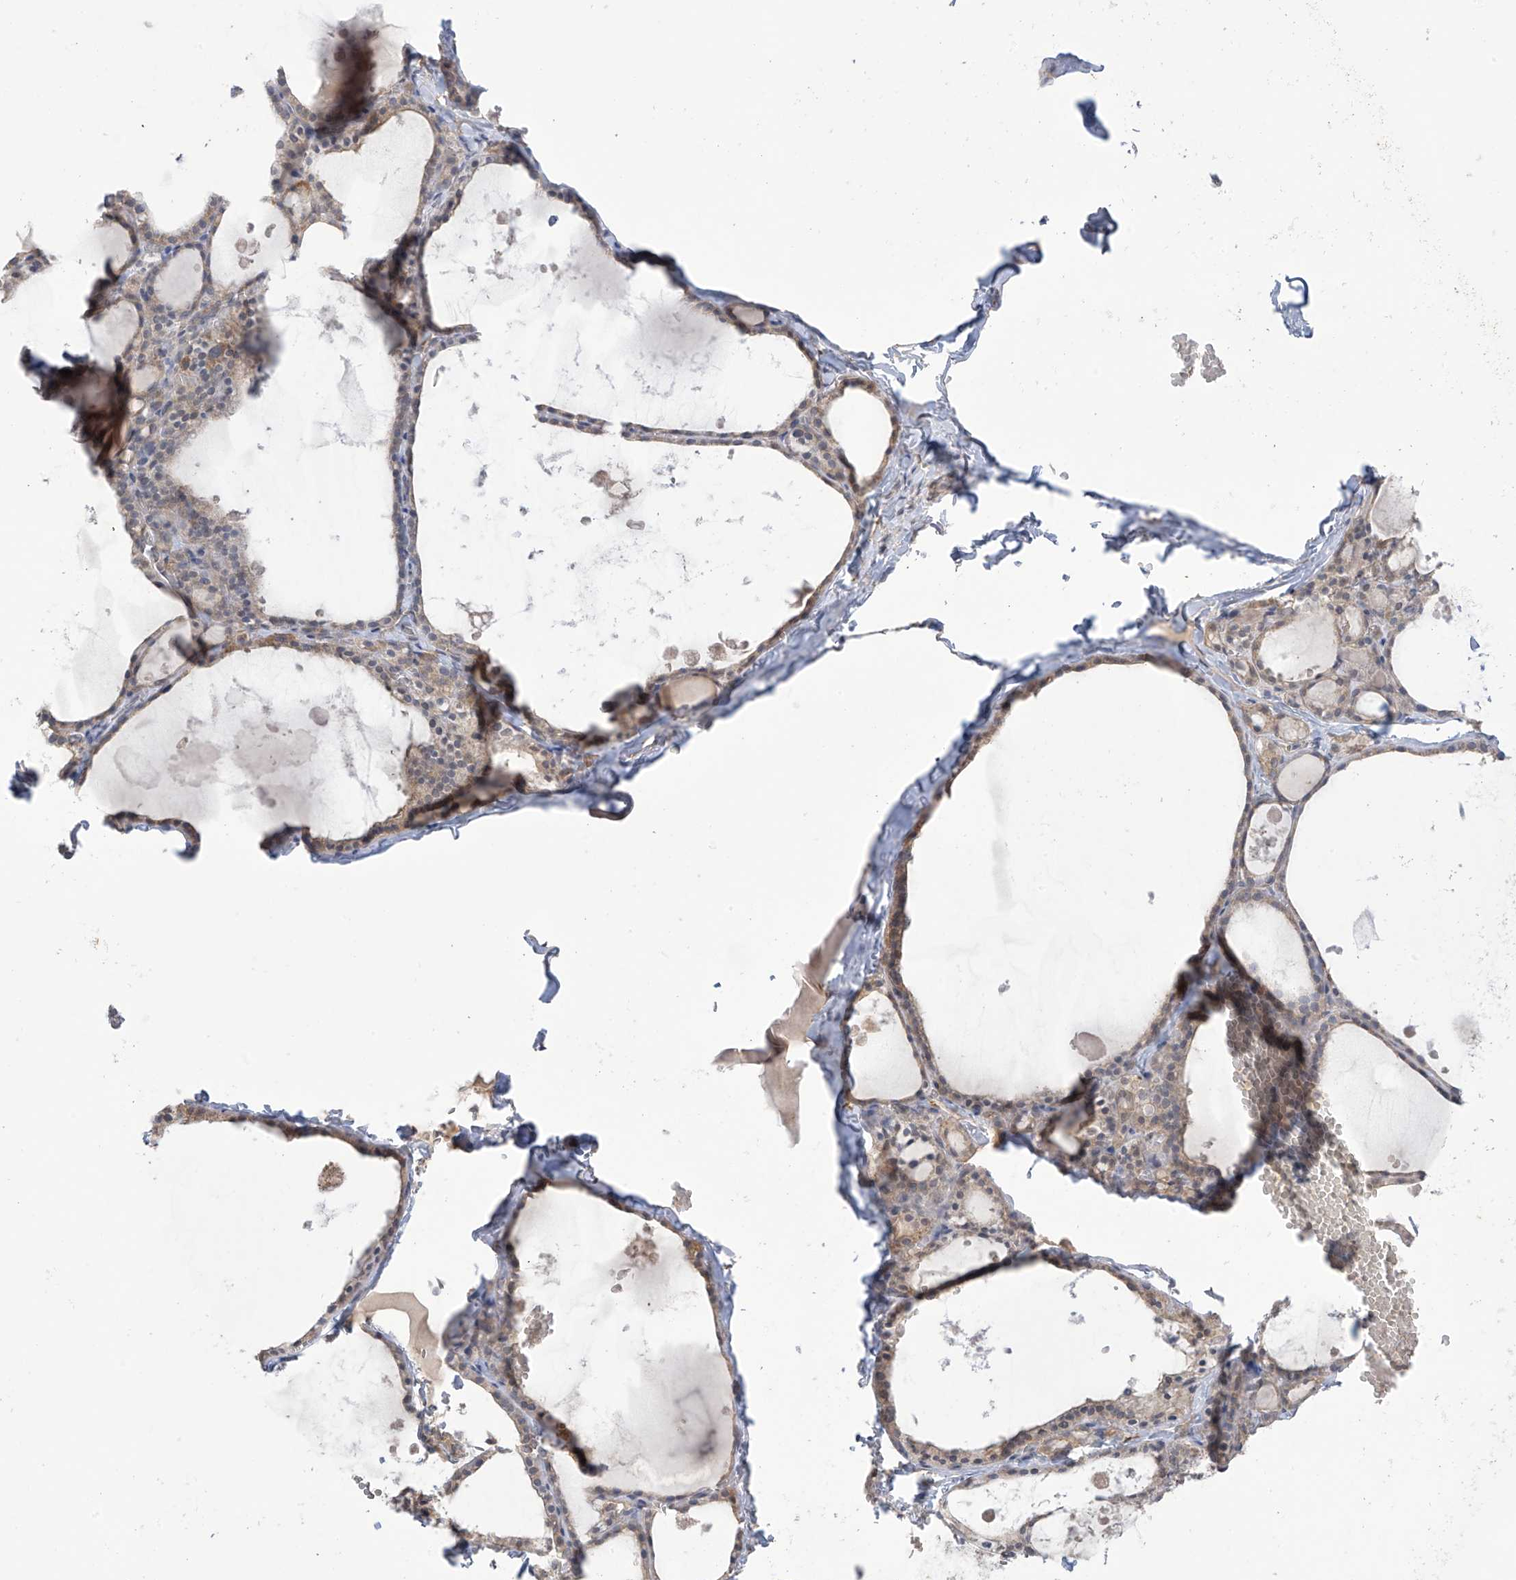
{"staining": {"intensity": "moderate", "quantity": "25%-75%", "location": "cytoplasmic/membranous"}, "tissue": "thyroid gland", "cell_type": "Glandular cells", "image_type": "normal", "snomed": [{"axis": "morphology", "description": "Normal tissue, NOS"}, {"axis": "topography", "description": "Thyroid gland"}], "caption": "A high-resolution histopathology image shows IHC staining of unremarkable thyroid gland, which reveals moderate cytoplasmic/membranous positivity in approximately 25%-75% of glandular cells.", "gene": "KIAA1522", "patient": {"sex": "male", "age": 56}}